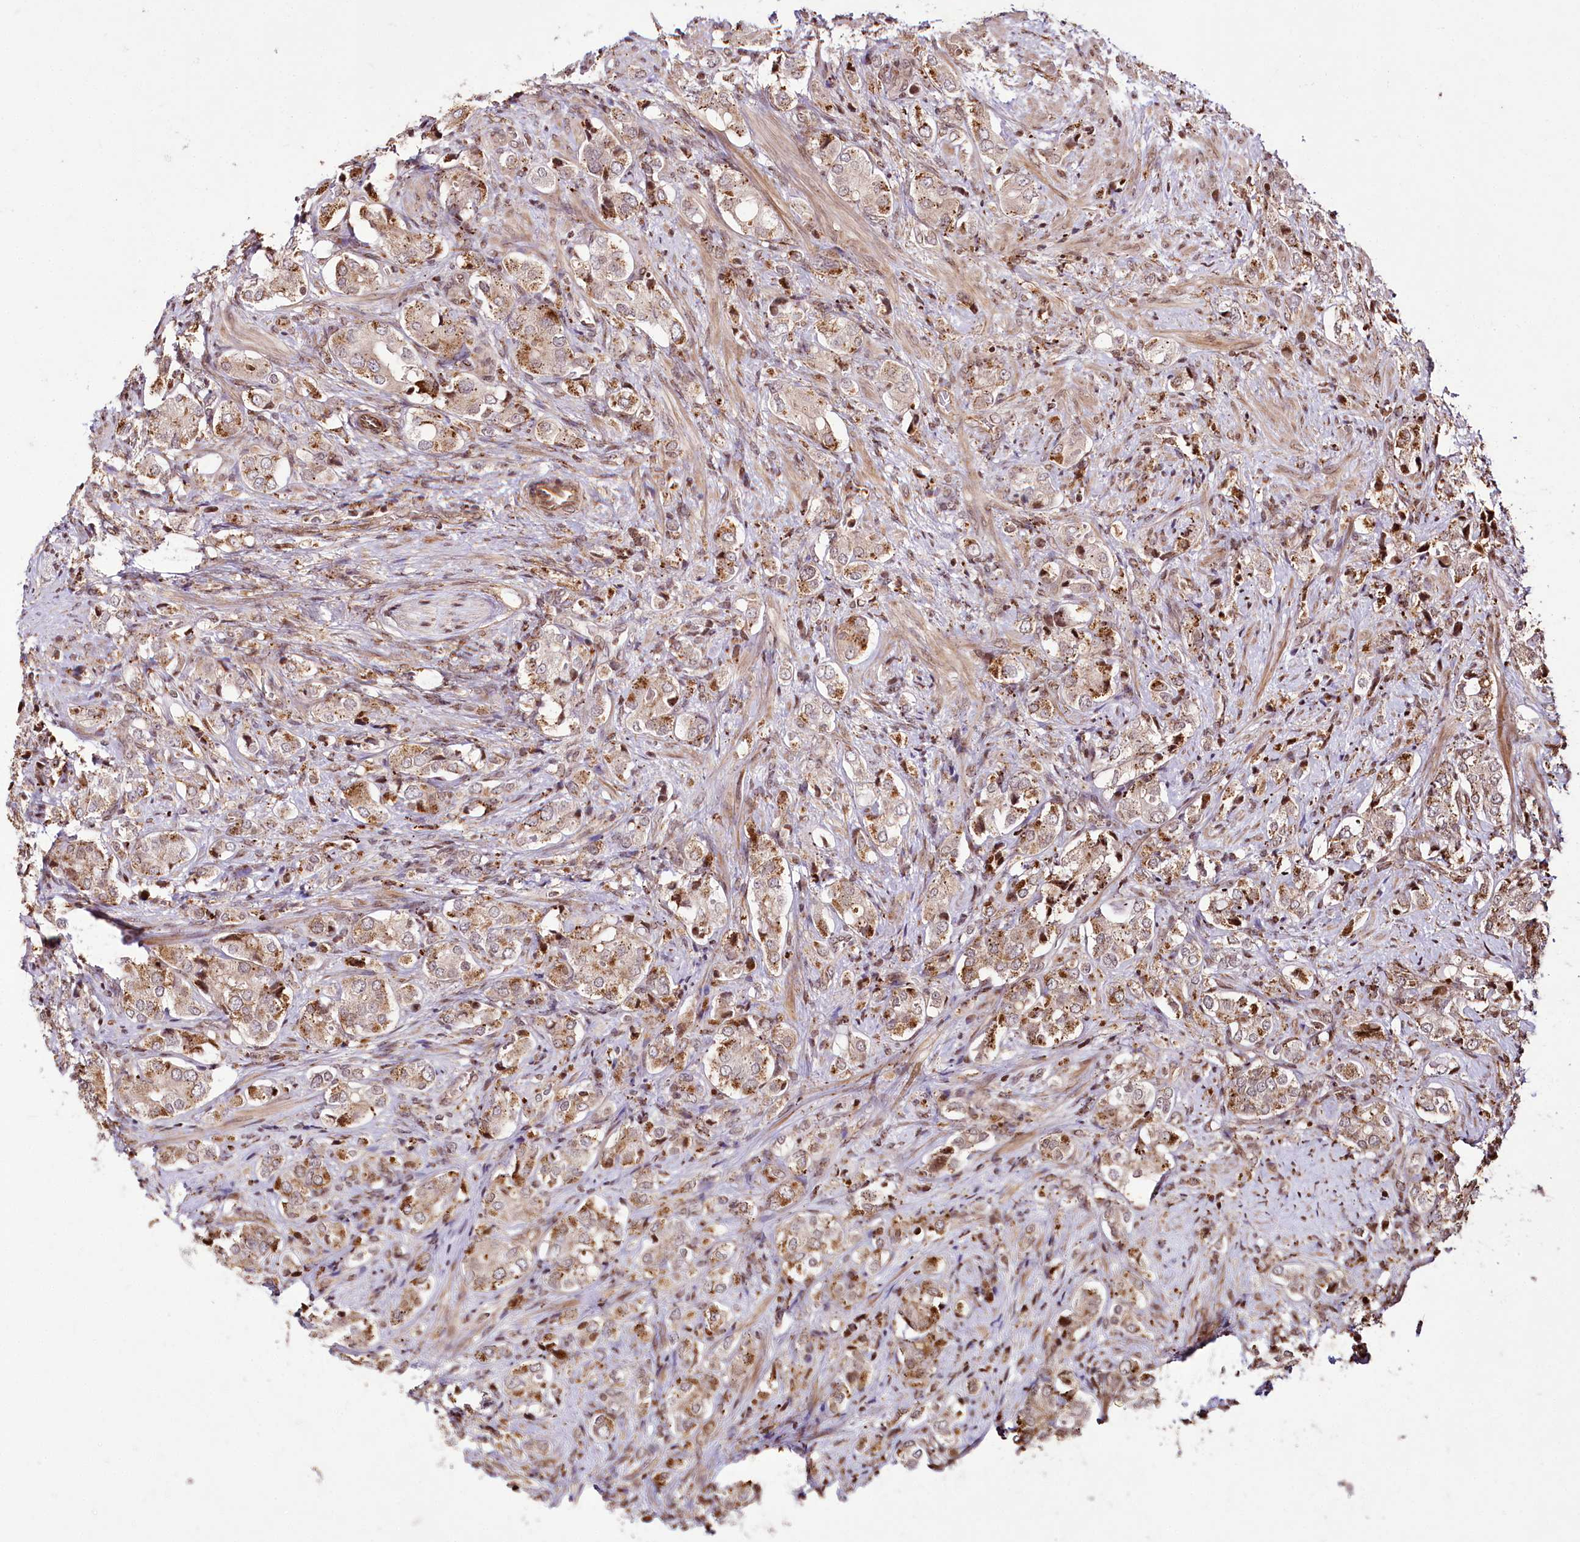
{"staining": {"intensity": "moderate", "quantity": ">75%", "location": "cytoplasmic/membranous"}, "tissue": "prostate cancer", "cell_type": "Tumor cells", "image_type": "cancer", "snomed": [{"axis": "morphology", "description": "Adenocarcinoma, High grade"}, {"axis": "topography", "description": "Prostate"}], "caption": "Immunohistochemistry image of high-grade adenocarcinoma (prostate) stained for a protein (brown), which reveals medium levels of moderate cytoplasmic/membranous staining in about >75% of tumor cells.", "gene": "HOXC8", "patient": {"sex": "male", "age": 65}}